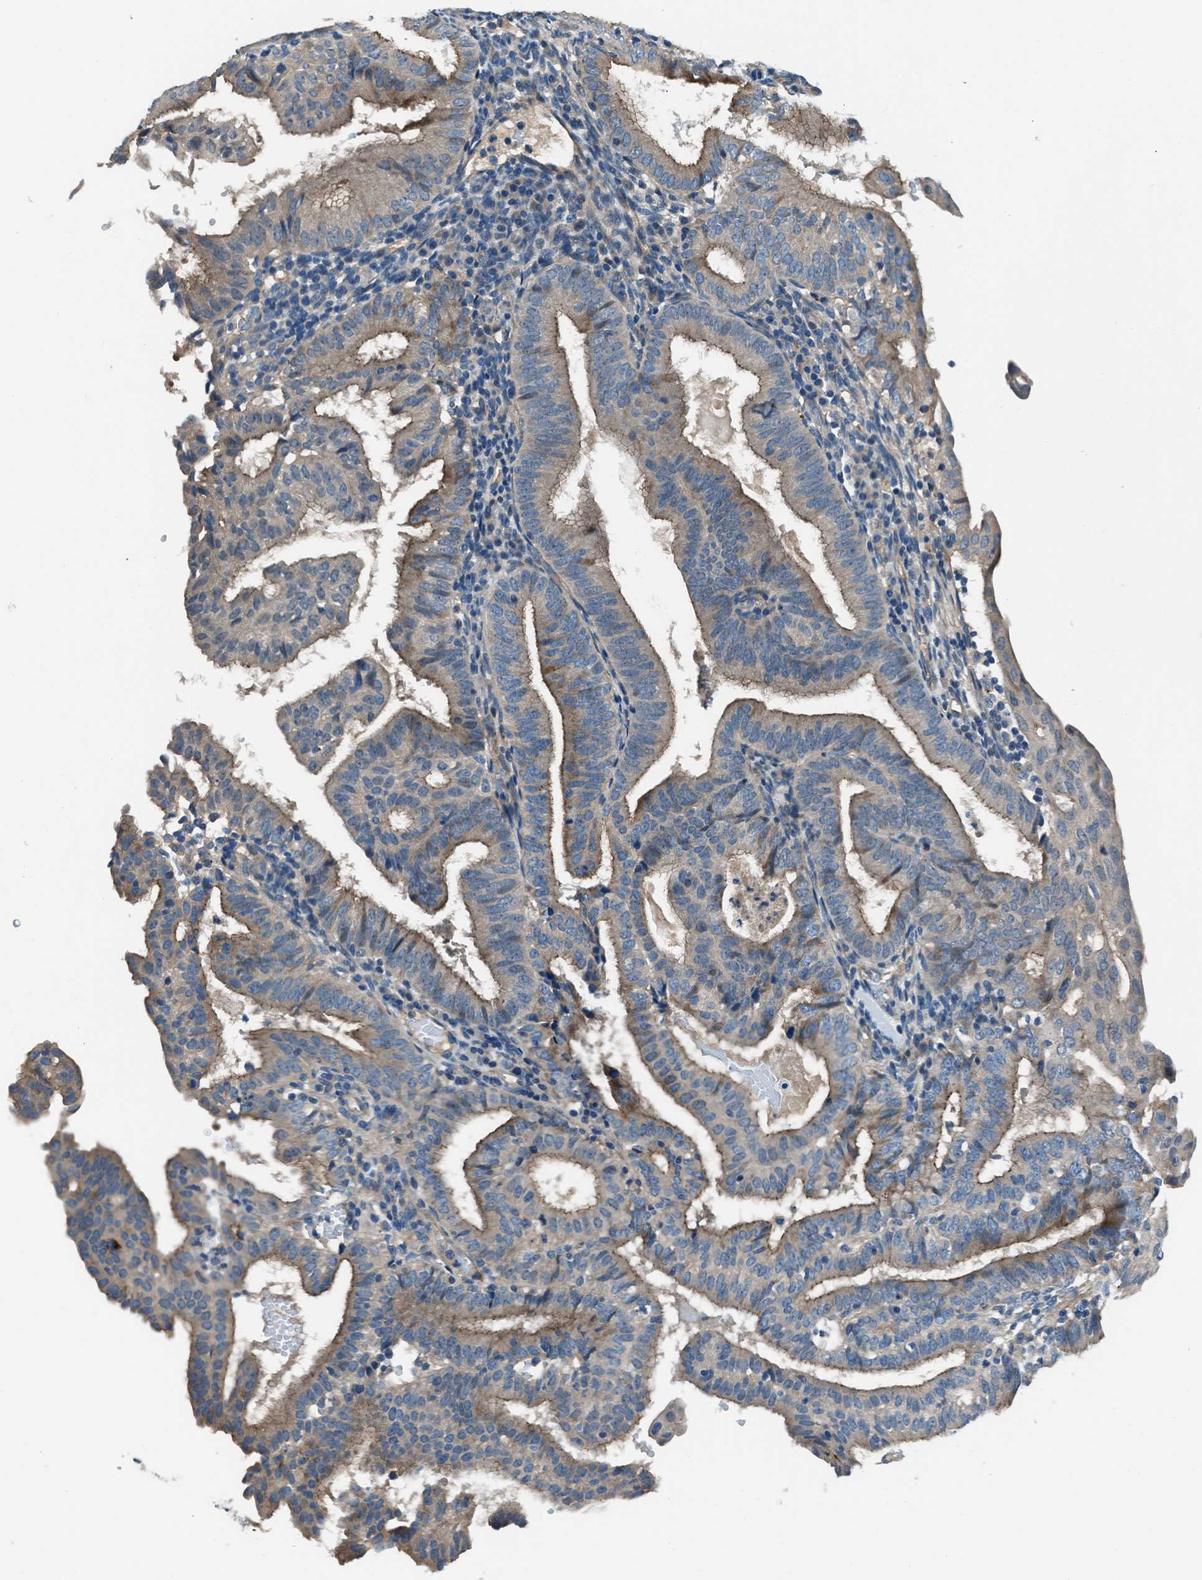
{"staining": {"intensity": "moderate", "quantity": ">75%", "location": "cytoplasmic/membranous"}, "tissue": "endometrial cancer", "cell_type": "Tumor cells", "image_type": "cancer", "snomed": [{"axis": "morphology", "description": "Adenocarcinoma, NOS"}, {"axis": "topography", "description": "Endometrium"}], "caption": "Immunohistochemical staining of endometrial adenocarcinoma shows medium levels of moderate cytoplasmic/membranous expression in about >75% of tumor cells.", "gene": "SLC38A6", "patient": {"sex": "female", "age": 58}}